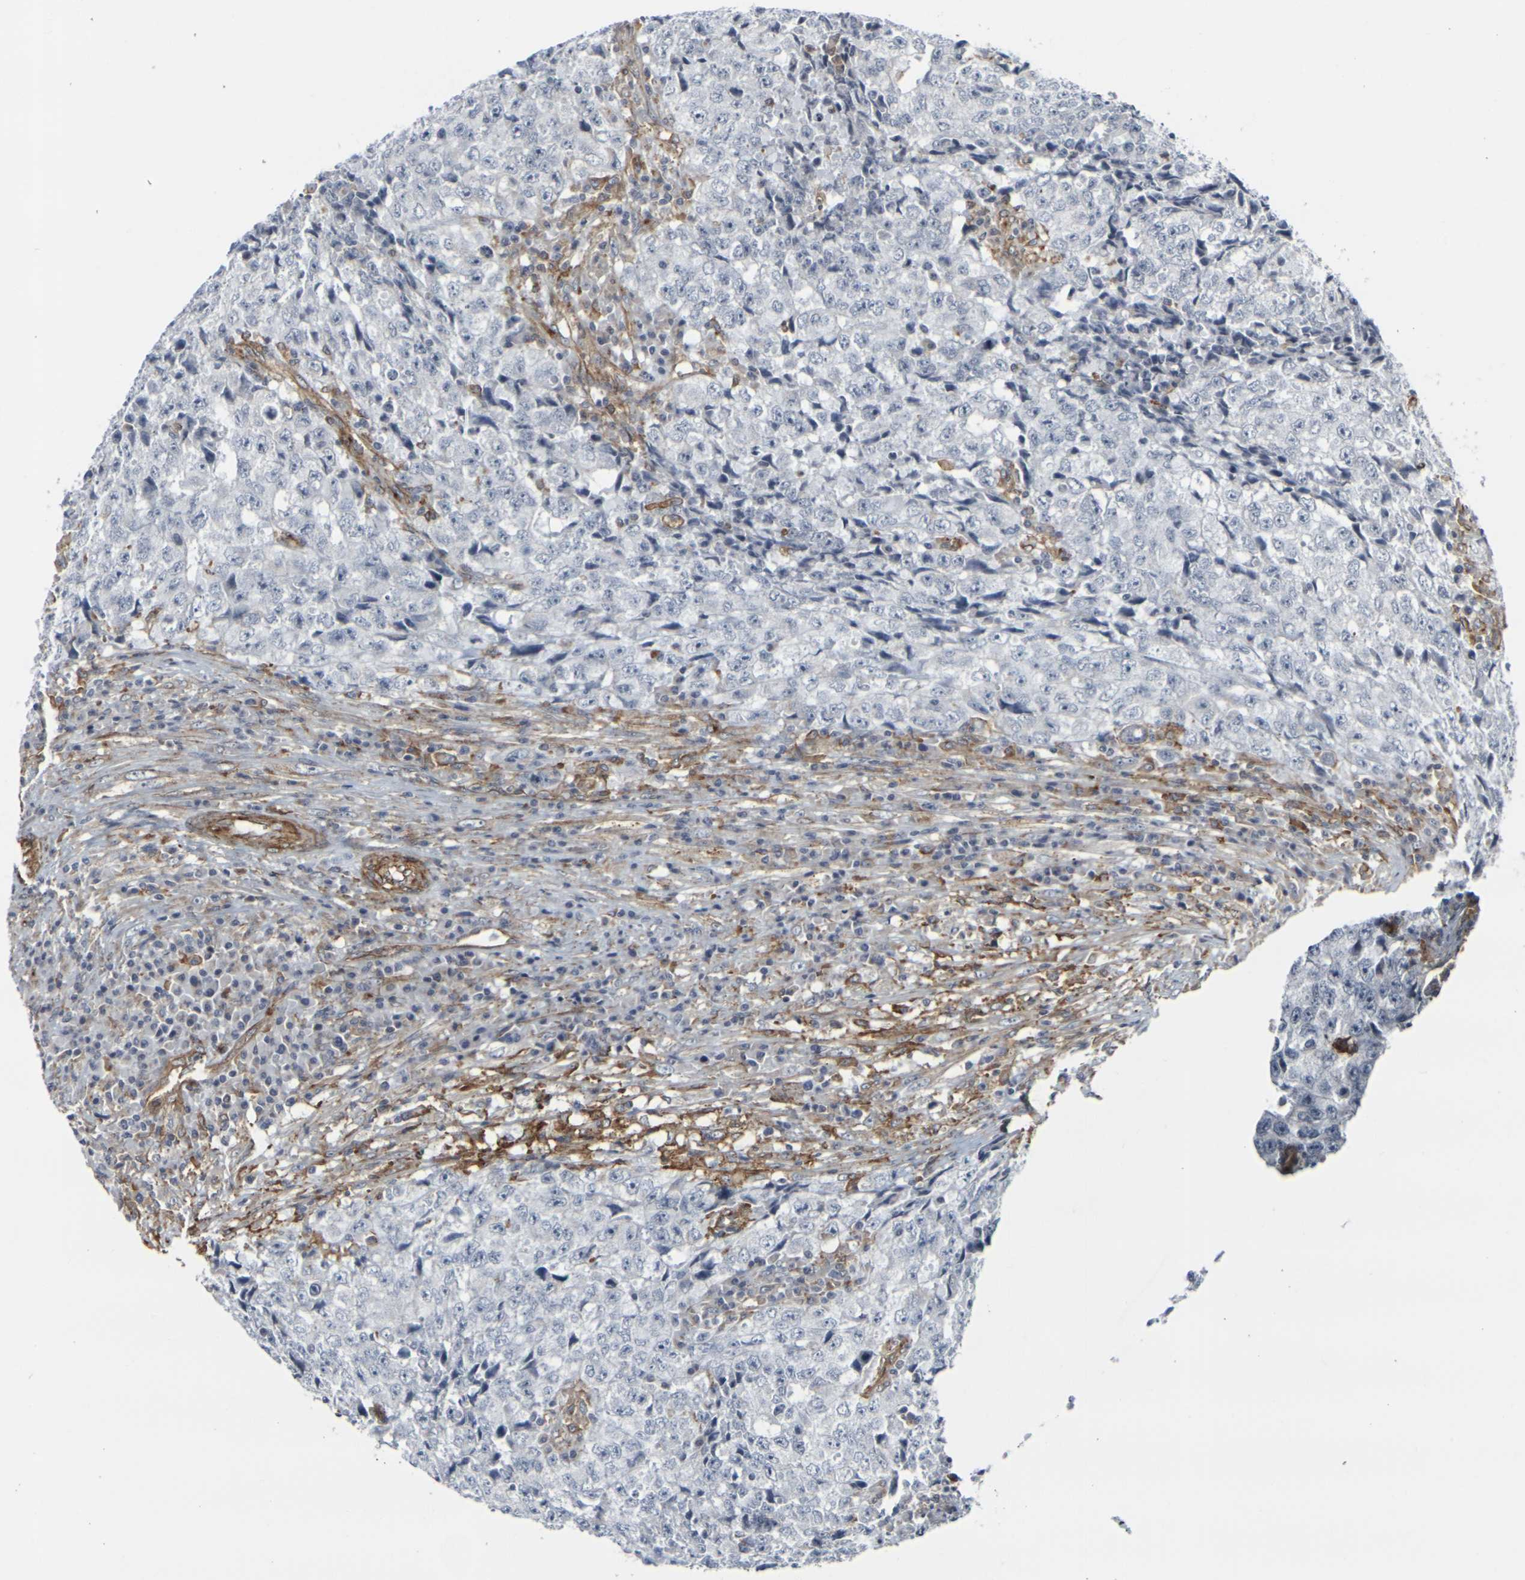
{"staining": {"intensity": "negative", "quantity": "none", "location": "none"}, "tissue": "testis cancer", "cell_type": "Tumor cells", "image_type": "cancer", "snomed": [{"axis": "morphology", "description": "Necrosis, NOS"}, {"axis": "morphology", "description": "Carcinoma, Embryonal, NOS"}, {"axis": "topography", "description": "Testis"}], "caption": "Immunohistochemical staining of embryonal carcinoma (testis) shows no significant staining in tumor cells.", "gene": "MYOF", "patient": {"sex": "male", "age": 19}}